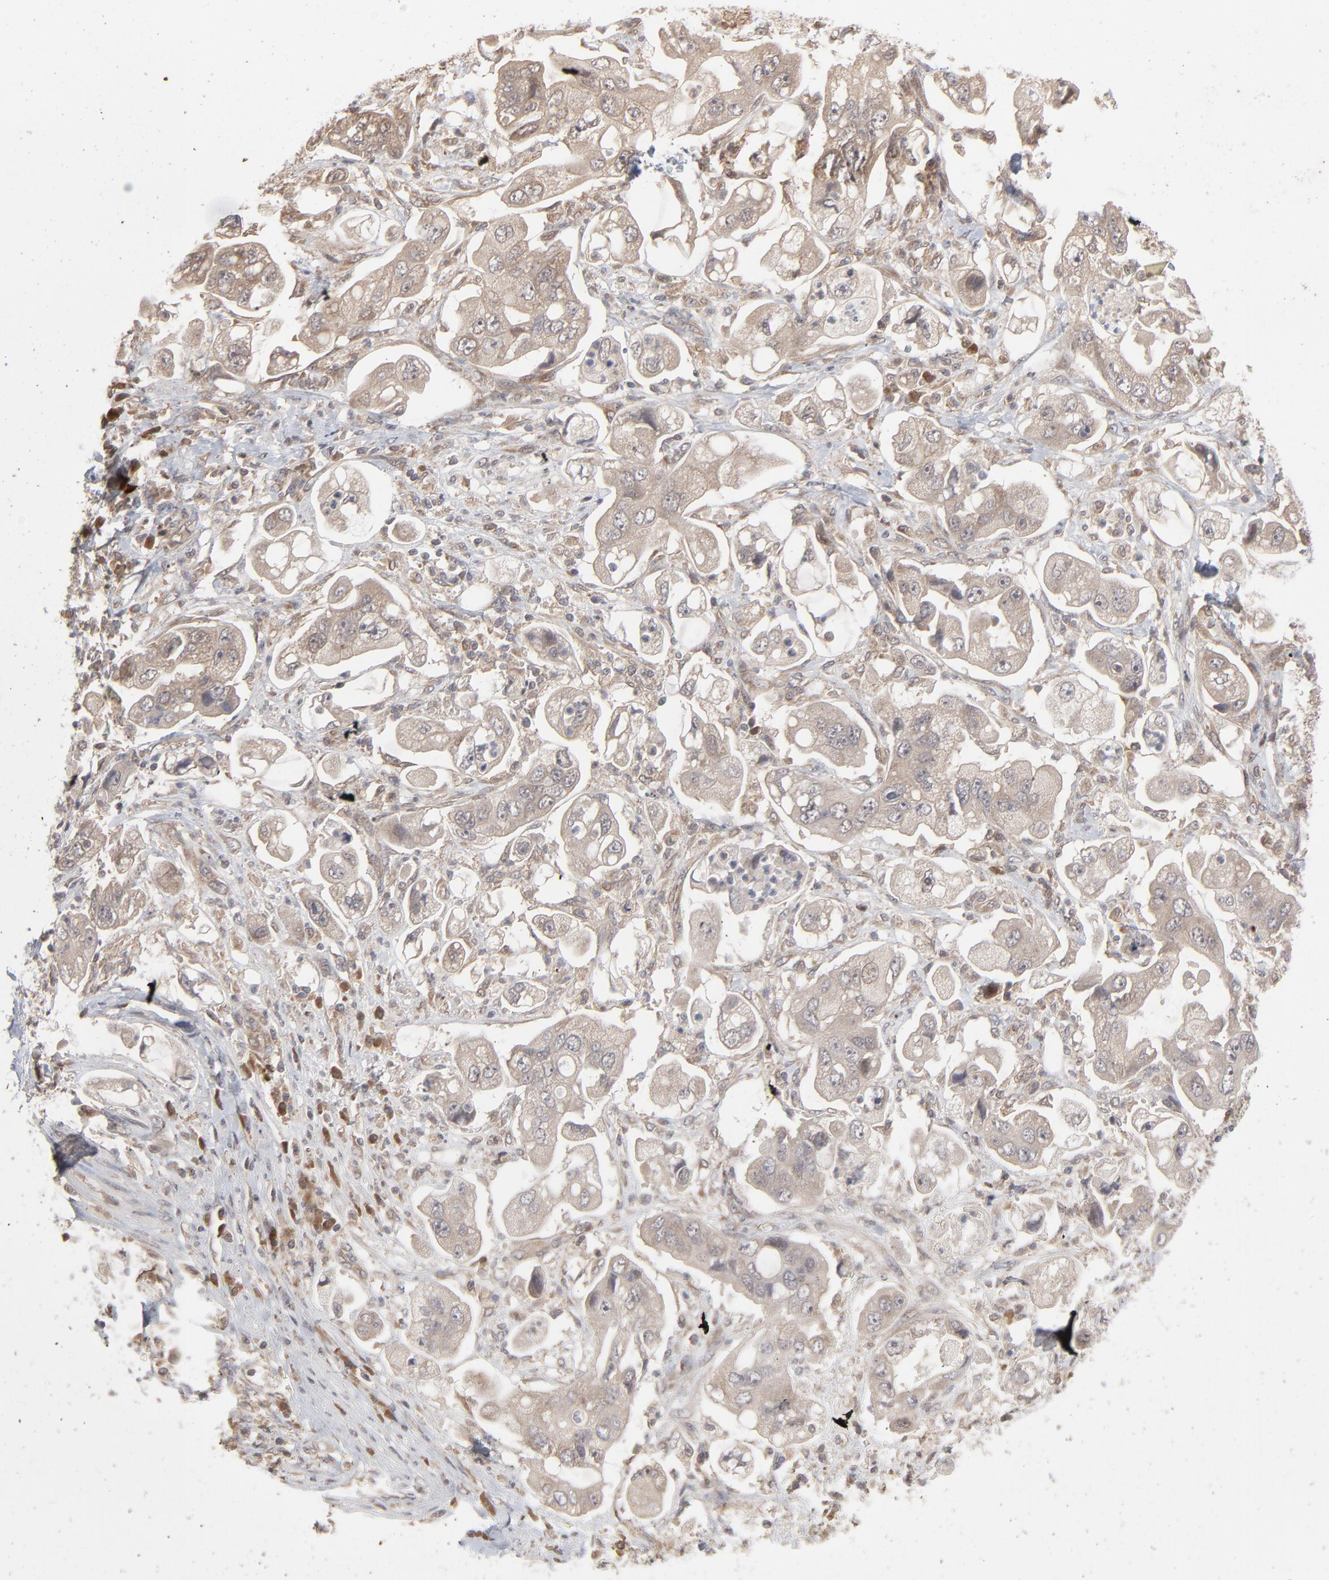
{"staining": {"intensity": "weak", "quantity": ">75%", "location": "cytoplasmic/membranous"}, "tissue": "stomach cancer", "cell_type": "Tumor cells", "image_type": "cancer", "snomed": [{"axis": "morphology", "description": "Adenocarcinoma, NOS"}, {"axis": "topography", "description": "Stomach"}], "caption": "About >75% of tumor cells in stomach adenocarcinoma display weak cytoplasmic/membranous protein staining as visualized by brown immunohistochemical staining.", "gene": "SCFD1", "patient": {"sex": "male", "age": 62}}